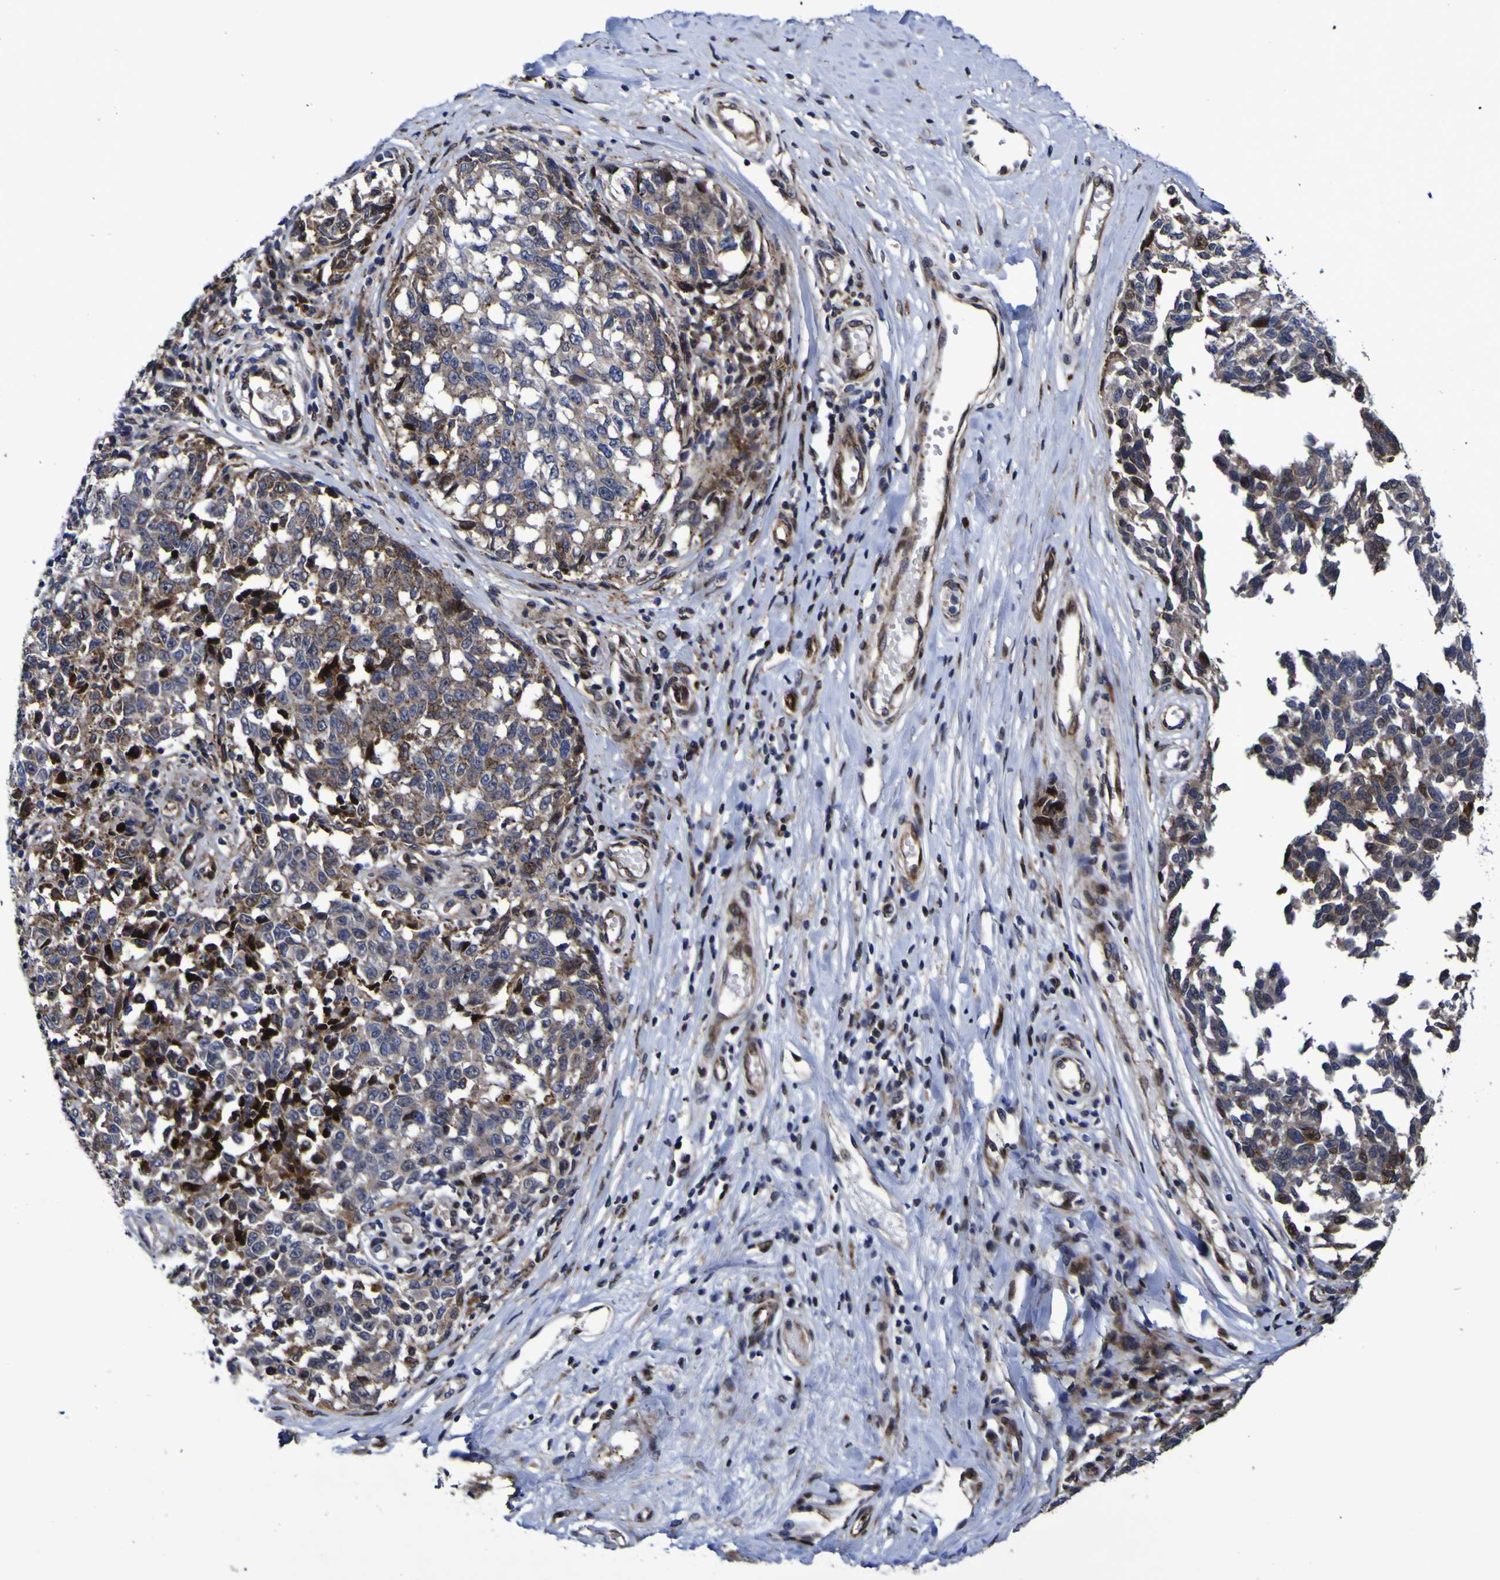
{"staining": {"intensity": "moderate", "quantity": "25%-75%", "location": "cytoplasmic/membranous,nuclear"}, "tissue": "melanoma", "cell_type": "Tumor cells", "image_type": "cancer", "snomed": [{"axis": "morphology", "description": "Malignant melanoma, NOS"}, {"axis": "topography", "description": "Skin"}], "caption": "Tumor cells exhibit medium levels of moderate cytoplasmic/membranous and nuclear positivity in approximately 25%-75% of cells in malignant melanoma. (Brightfield microscopy of DAB IHC at high magnification).", "gene": "MGLL", "patient": {"sex": "female", "age": 64}}